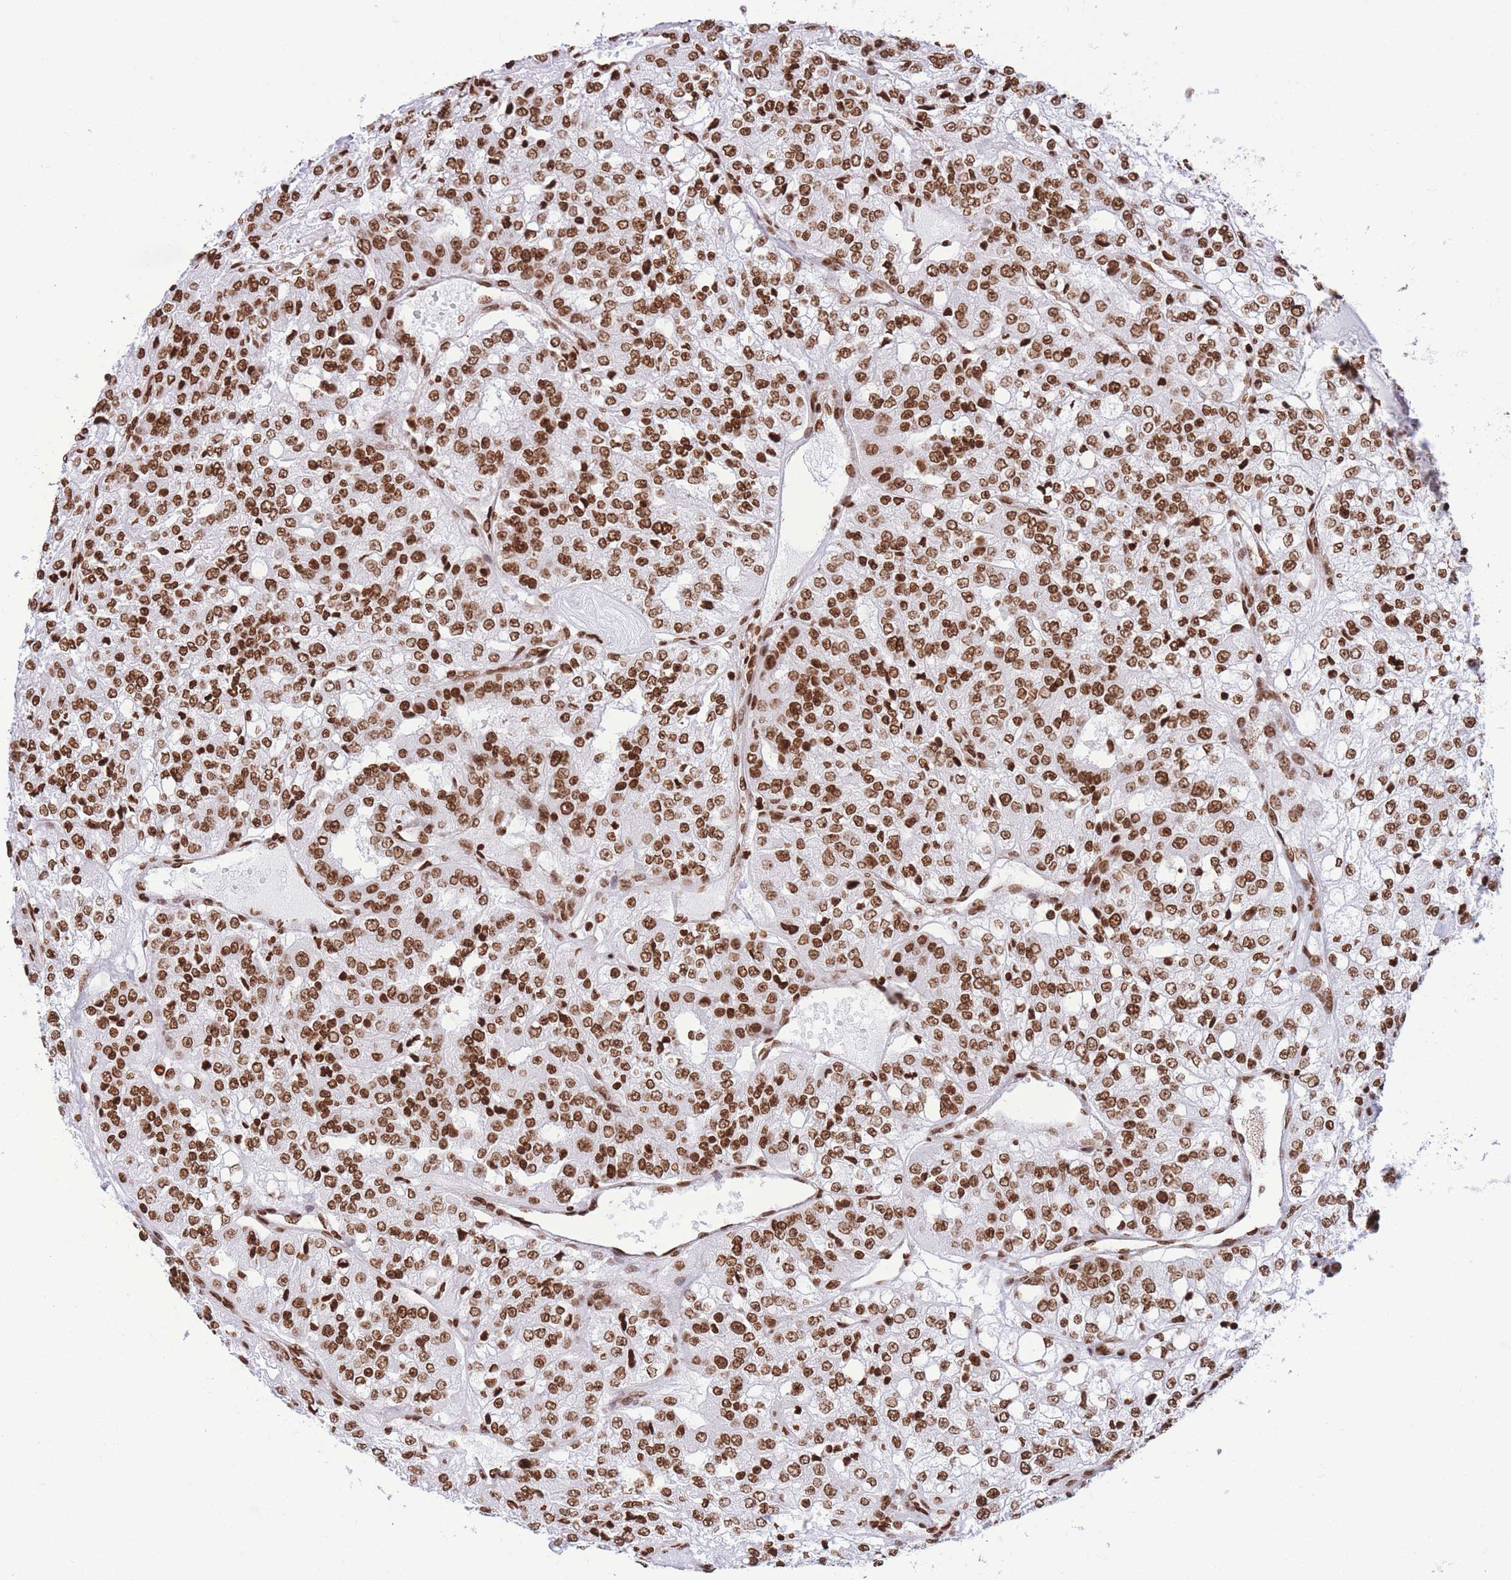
{"staining": {"intensity": "strong", "quantity": ">75%", "location": "nuclear"}, "tissue": "renal cancer", "cell_type": "Tumor cells", "image_type": "cancer", "snomed": [{"axis": "morphology", "description": "Adenocarcinoma, NOS"}, {"axis": "topography", "description": "Kidney"}], "caption": "Protein analysis of adenocarcinoma (renal) tissue displays strong nuclear staining in approximately >75% of tumor cells. (Brightfield microscopy of DAB IHC at high magnification).", "gene": "H2BC11", "patient": {"sex": "female", "age": 63}}